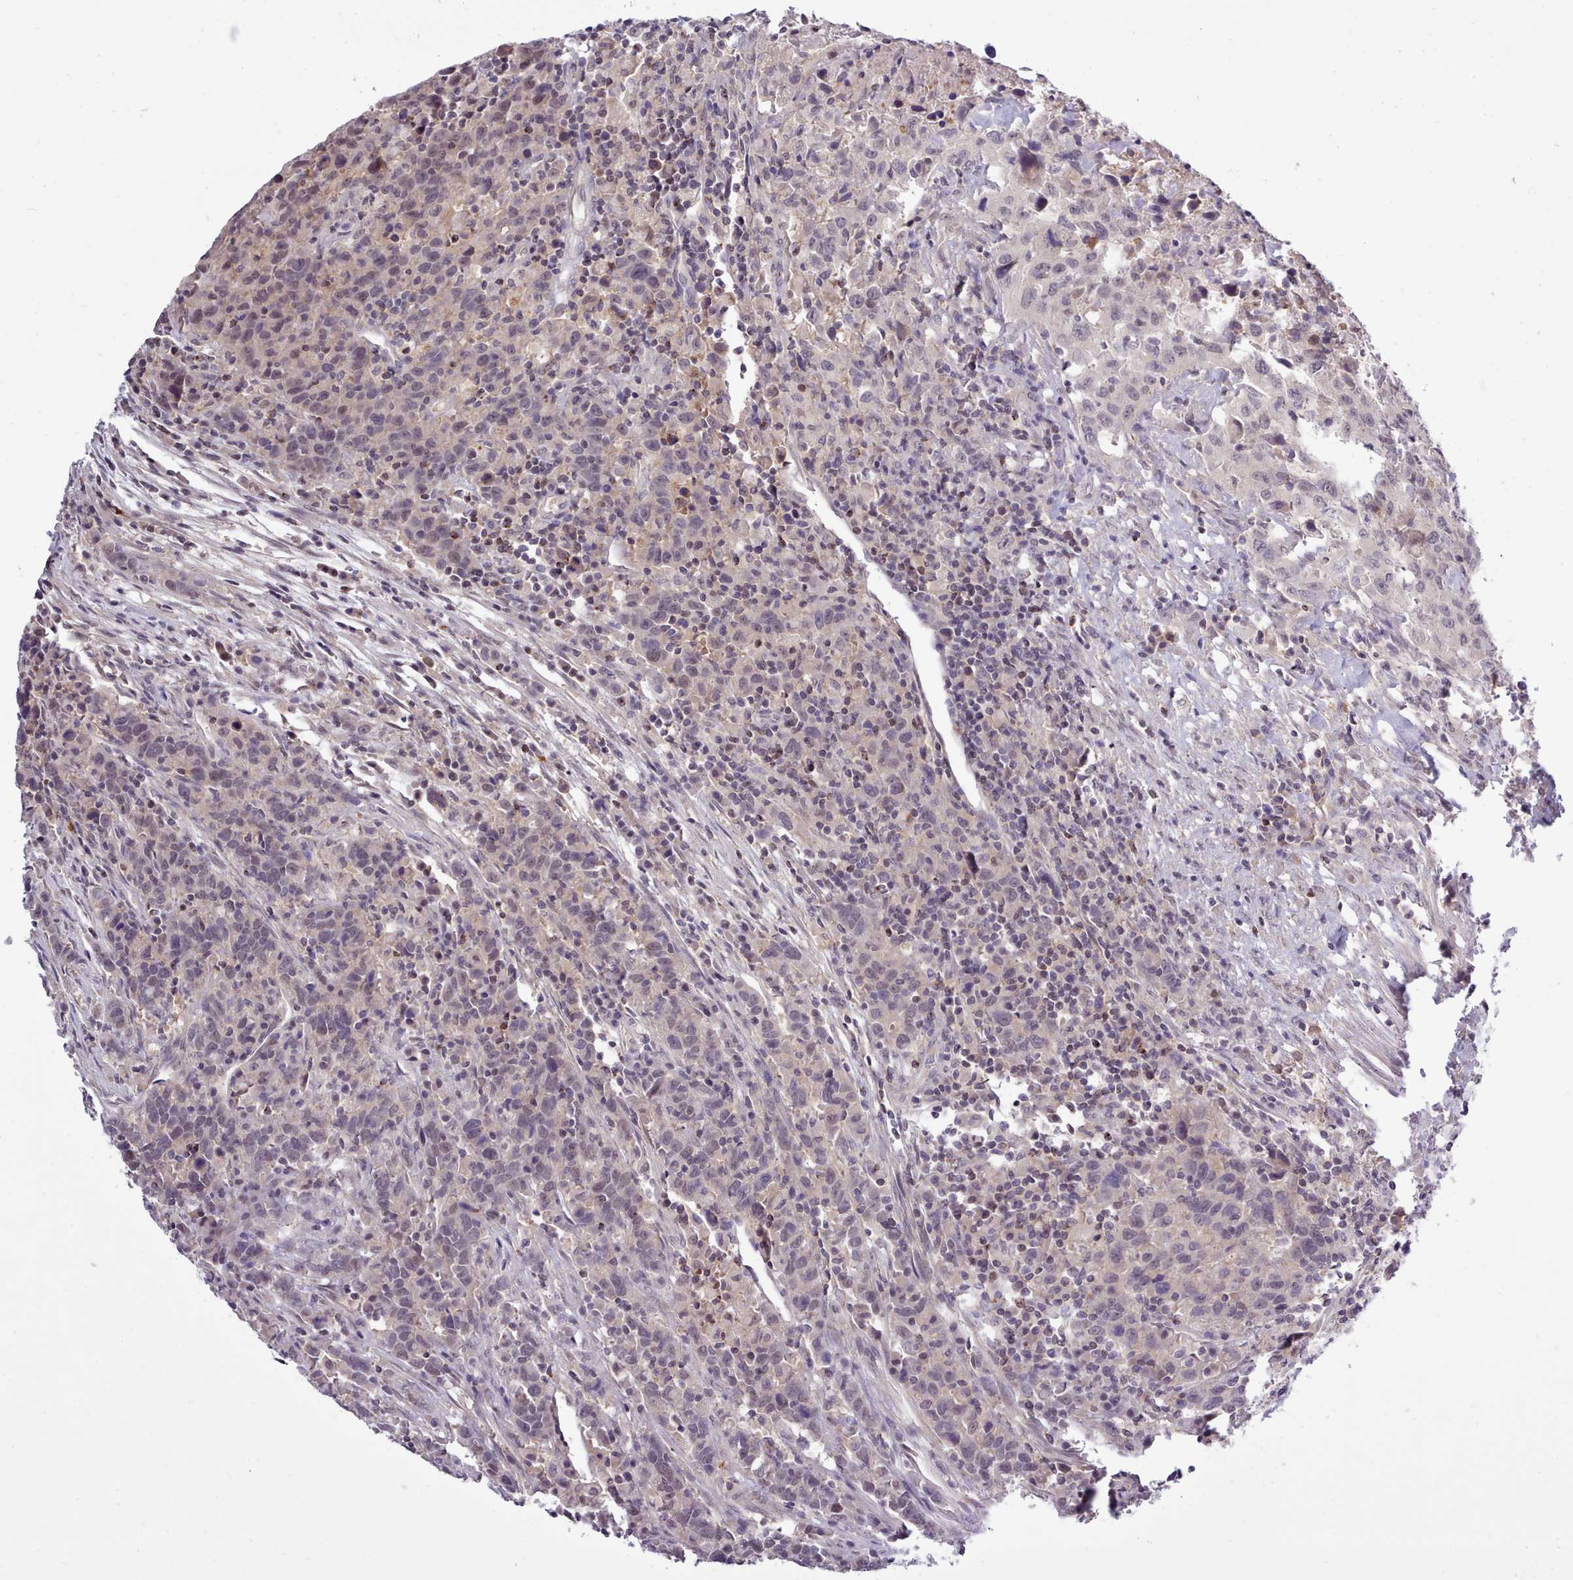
{"staining": {"intensity": "negative", "quantity": "none", "location": "none"}, "tissue": "urothelial cancer", "cell_type": "Tumor cells", "image_type": "cancer", "snomed": [{"axis": "morphology", "description": "Urothelial carcinoma, High grade"}, {"axis": "topography", "description": "Urinary bladder"}], "caption": "Urothelial cancer stained for a protein using IHC shows no positivity tumor cells.", "gene": "ARL17A", "patient": {"sex": "male", "age": 61}}